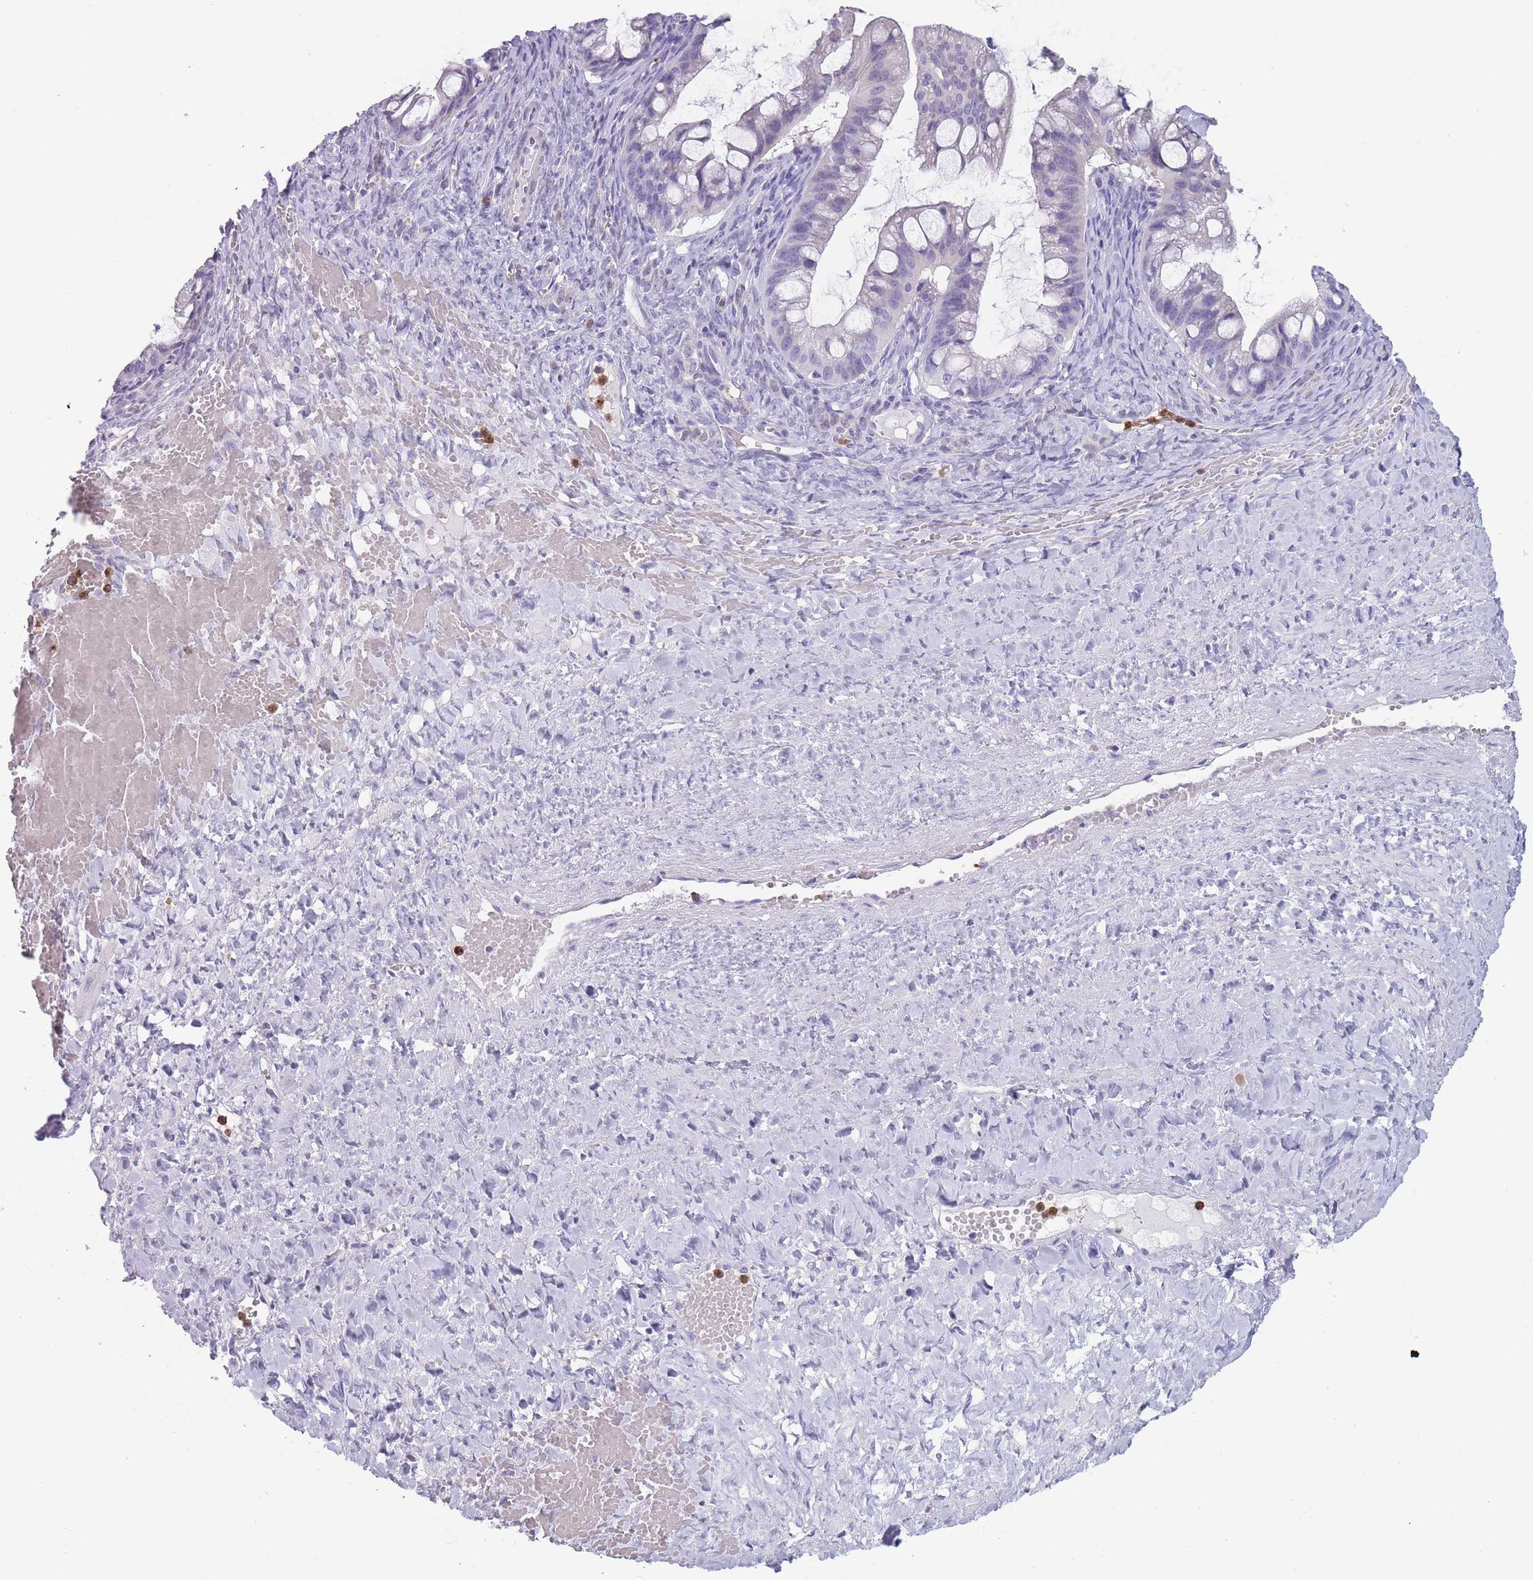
{"staining": {"intensity": "negative", "quantity": "none", "location": "none"}, "tissue": "ovarian cancer", "cell_type": "Tumor cells", "image_type": "cancer", "snomed": [{"axis": "morphology", "description": "Cystadenocarcinoma, mucinous, NOS"}, {"axis": "topography", "description": "Ovary"}], "caption": "Photomicrograph shows no significant protein expression in tumor cells of mucinous cystadenocarcinoma (ovarian).", "gene": "CR1L", "patient": {"sex": "female", "age": 73}}